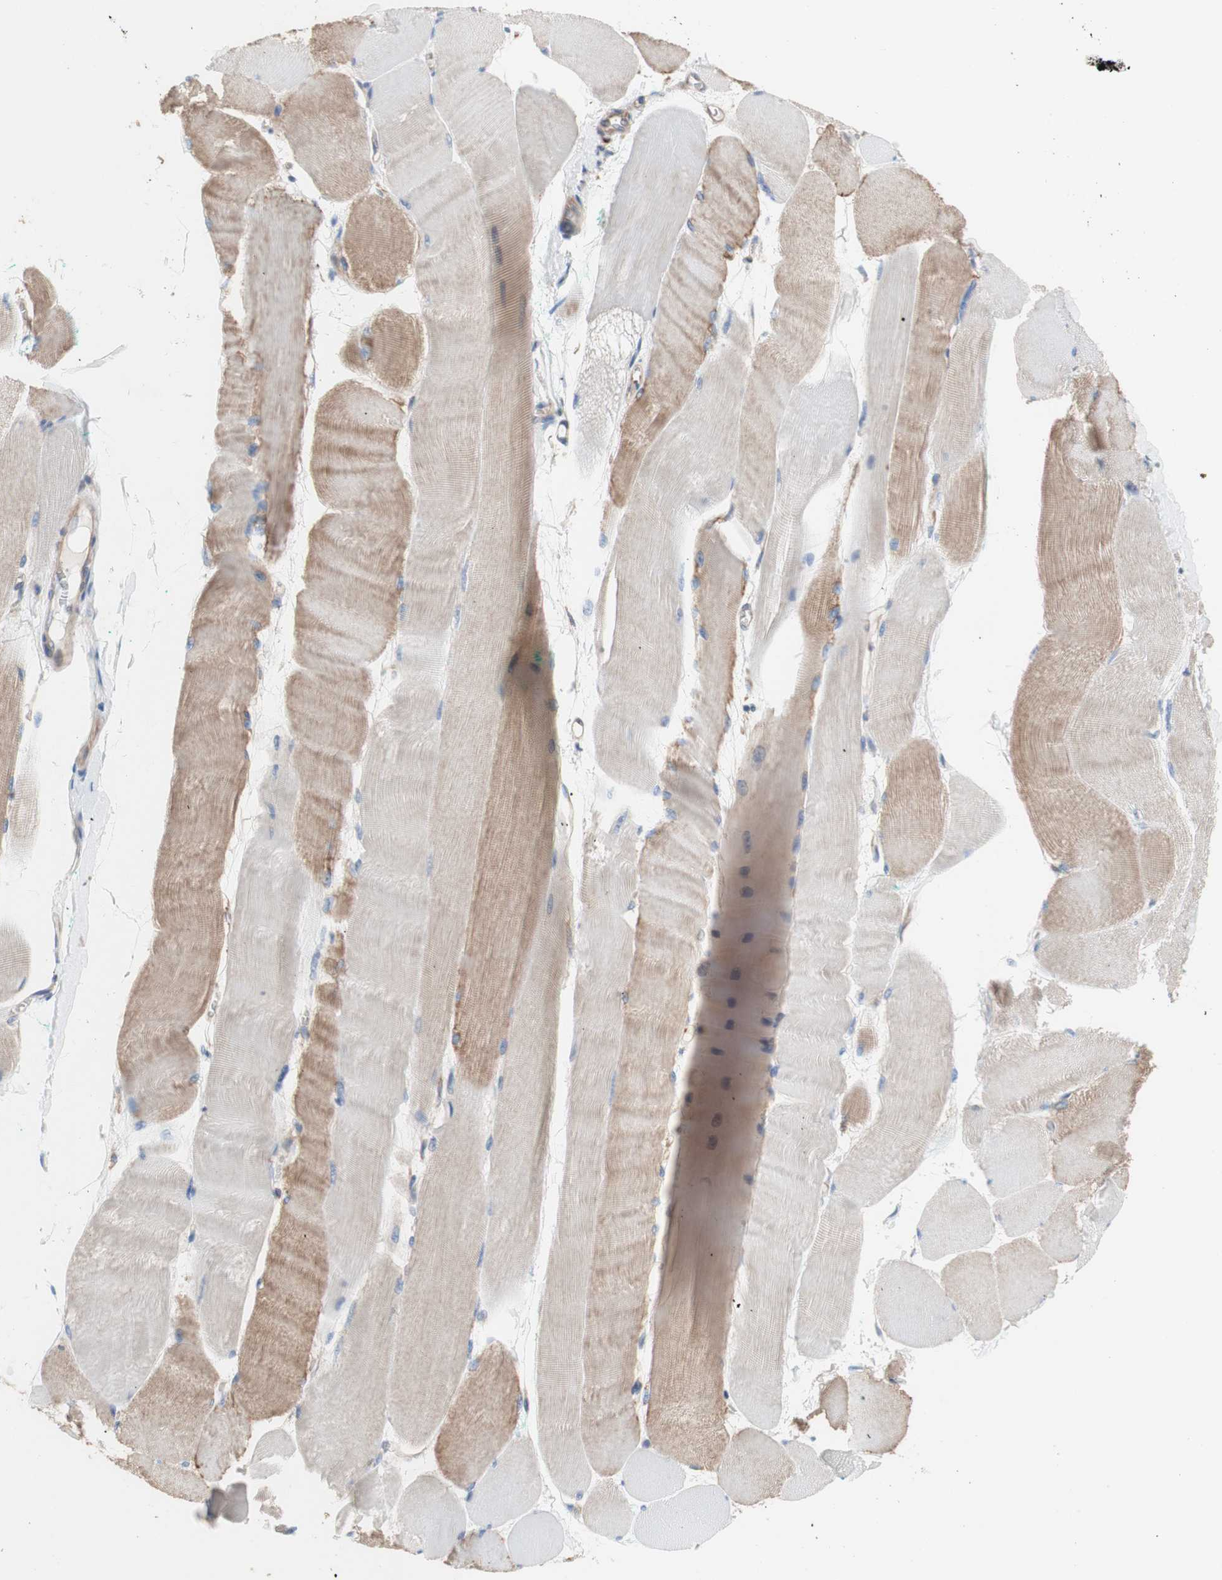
{"staining": {"intensity": "moderate", "quantity": "25%-75%", "location": "cytoplasmic/membranous"}, "tissue": "skeletal muscle", "cell_type": "Myocytes", "image_type": "normal", "snomed": [{"axis": "morphology", "description": "Normal tissue, NOS"}, {"axis": "morphology", "description": "Squamous cell carcinoma, NOS"}, {"axis": "topography", "description": "Skeletal muscle"}], "caption": "Approximately 25%-75% of myocytes in benign skeletal muscle display moderate cytoplasmic/membranous protein positivity as visualized by brown immunohistochemical staining.", "gene": "FMR1", "patient": {"sex": "male", "age": 51}}